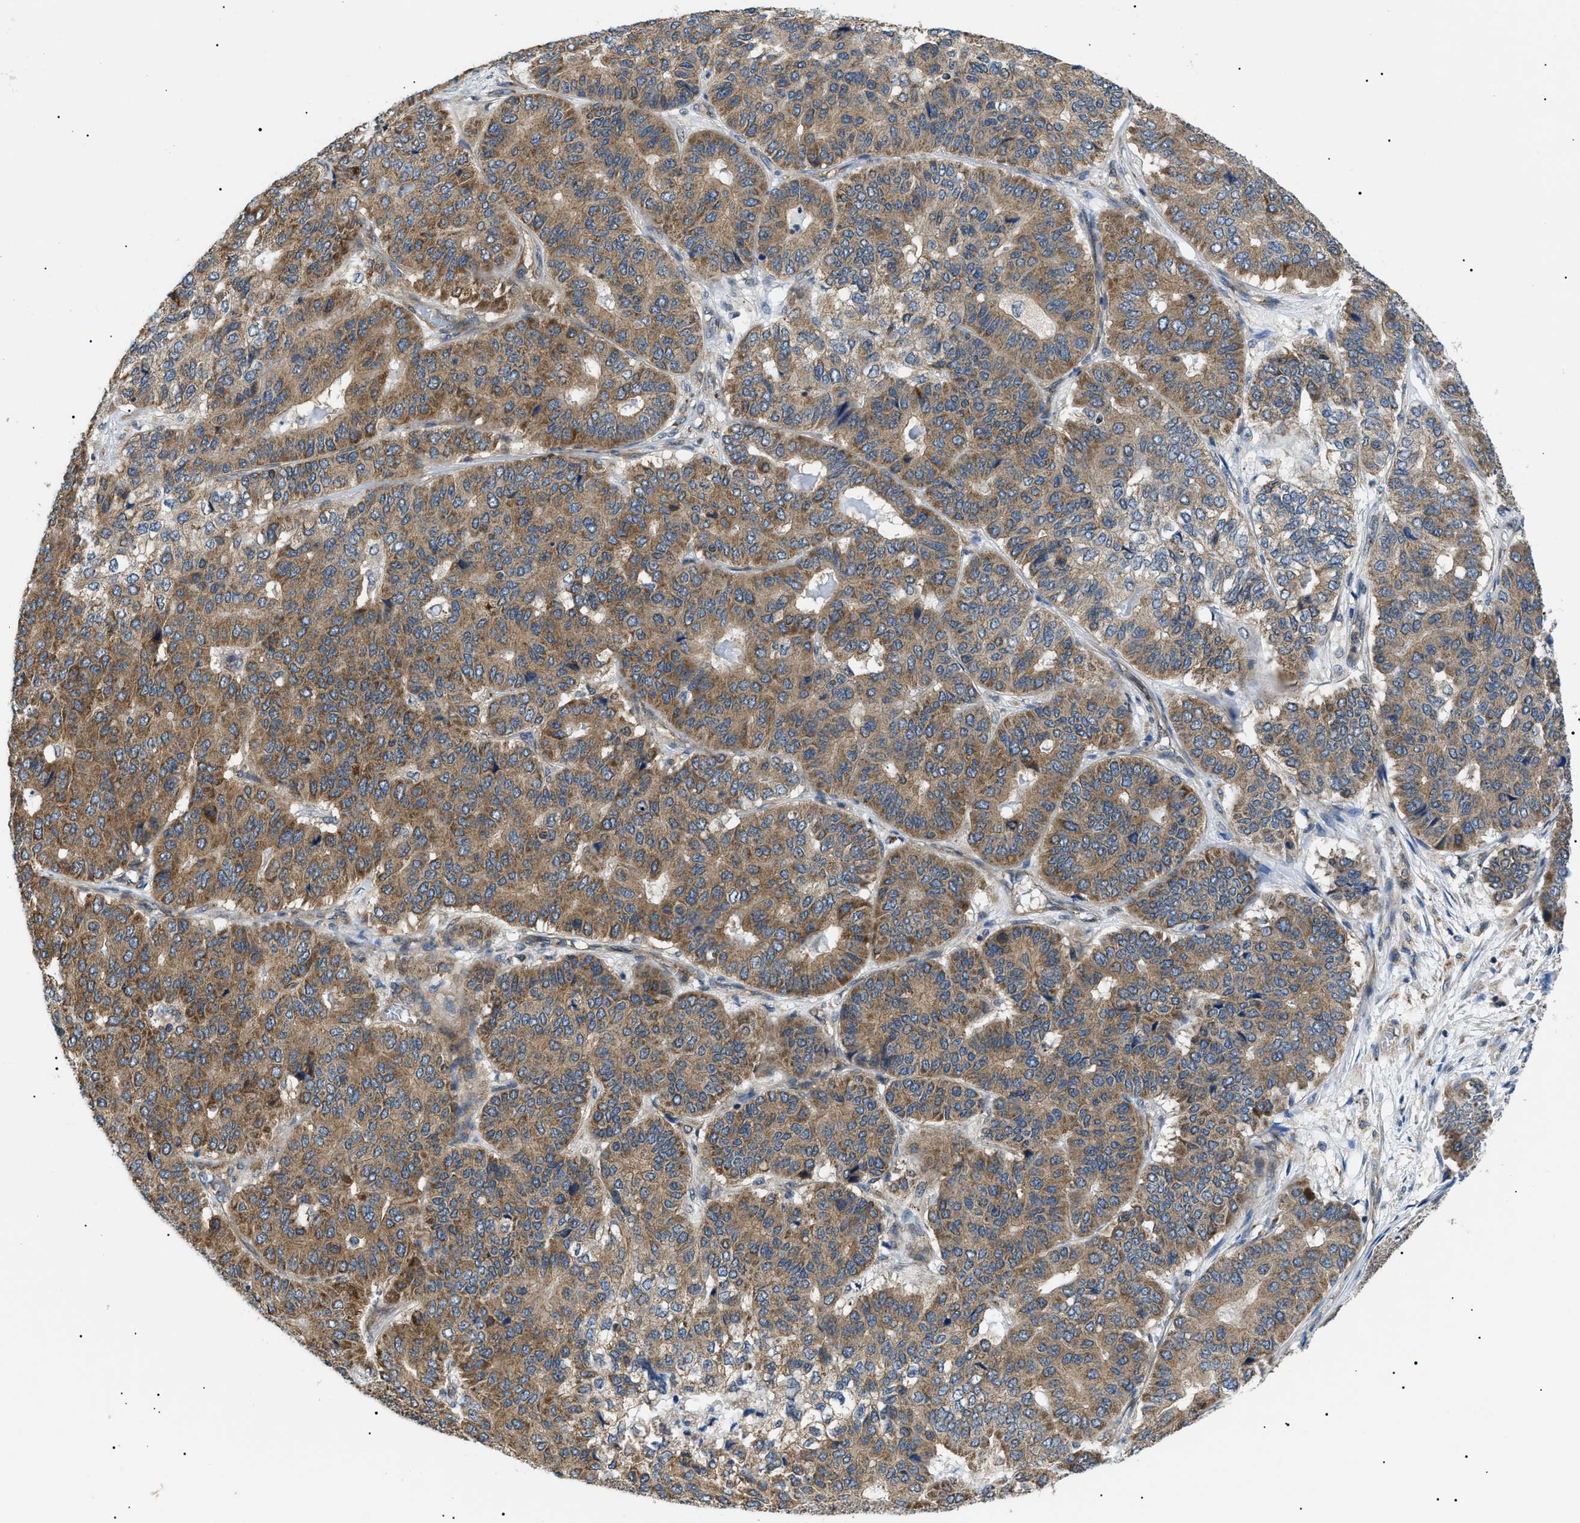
{"staining": {"intensity": "moderate", "quantity": ">75%", "location": "cytoplasmic/membranous"}, "tissue": "pancreatic cancer", "cell_type": "Tumor cells", "image_type": "cancer", "snomed": [{"axis": "morphology", "description": "Adenocarcinoma, NOS"}, {"axis": "topography", "description": "Pancreas"}], "caption": "Approximately >75% of tumor cells in human pancreatic cancer display moderate cytoplasmic/membranous protein positivity as visualized by brown immunohistochemical staining.", "gene": "SRPK1", "patient": {"sex": "male", "age": 50}}